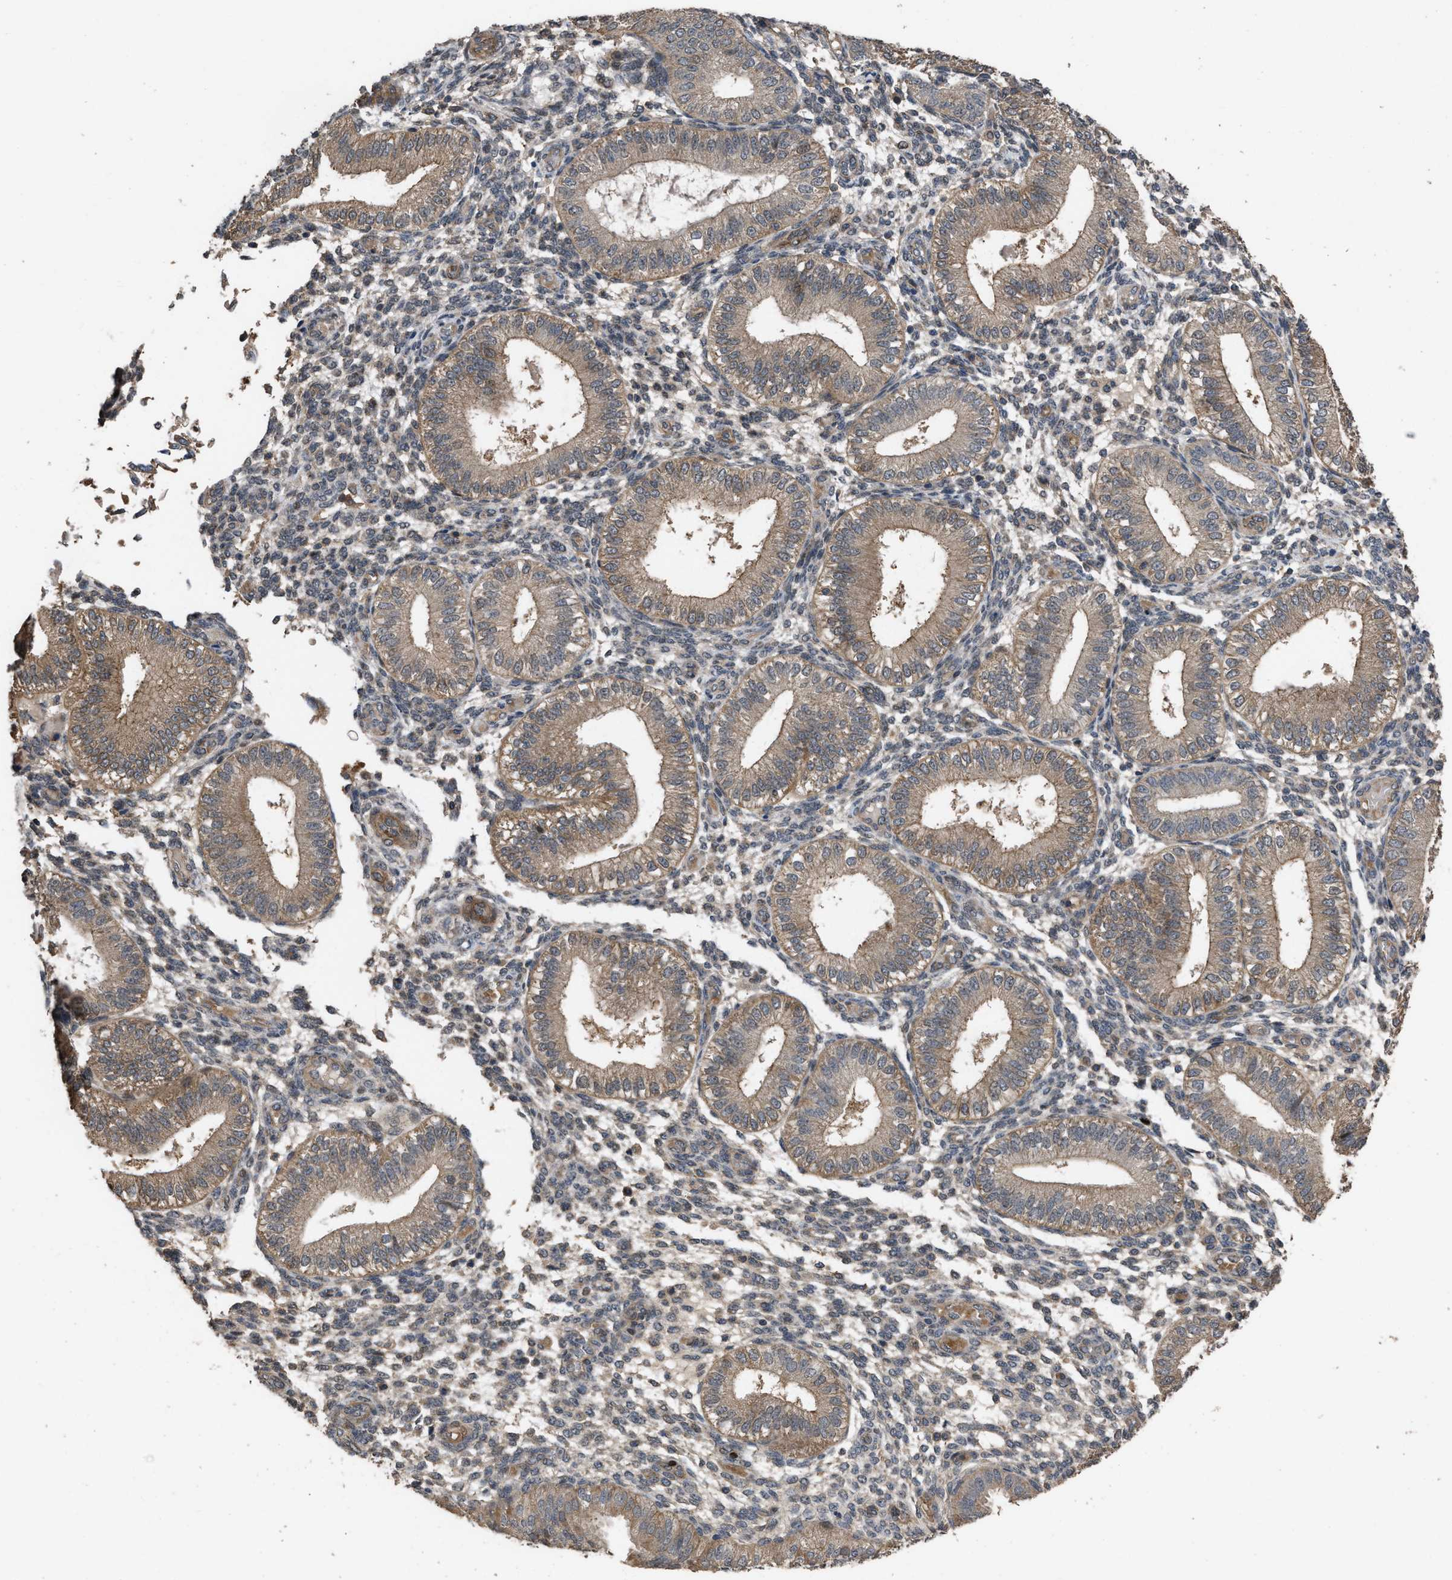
{"staining": {"intensity": "weak", "quantity": "<25%", "location": "cytoplasmic/membranous"}, "tissue": "endometrium", "cell_type": "Cells in endometrial stroma", "image_type": "normal", "snomed": [{"axis": "morphology", "description": "Normal tissue, NOS"}, {"axis": "topography", "description": "Endometrium"}], "caption": "A high-resolution histopathology image shows immunohistochemistry staining of unremarkable endometrium, which exhibits no significant staining in cells in endometrial stroma. (Immunohistochemistry, brightfield microscopy, high magnification).", "gene": "UTRN", "patient": {"sex": "female", "age": 39}}